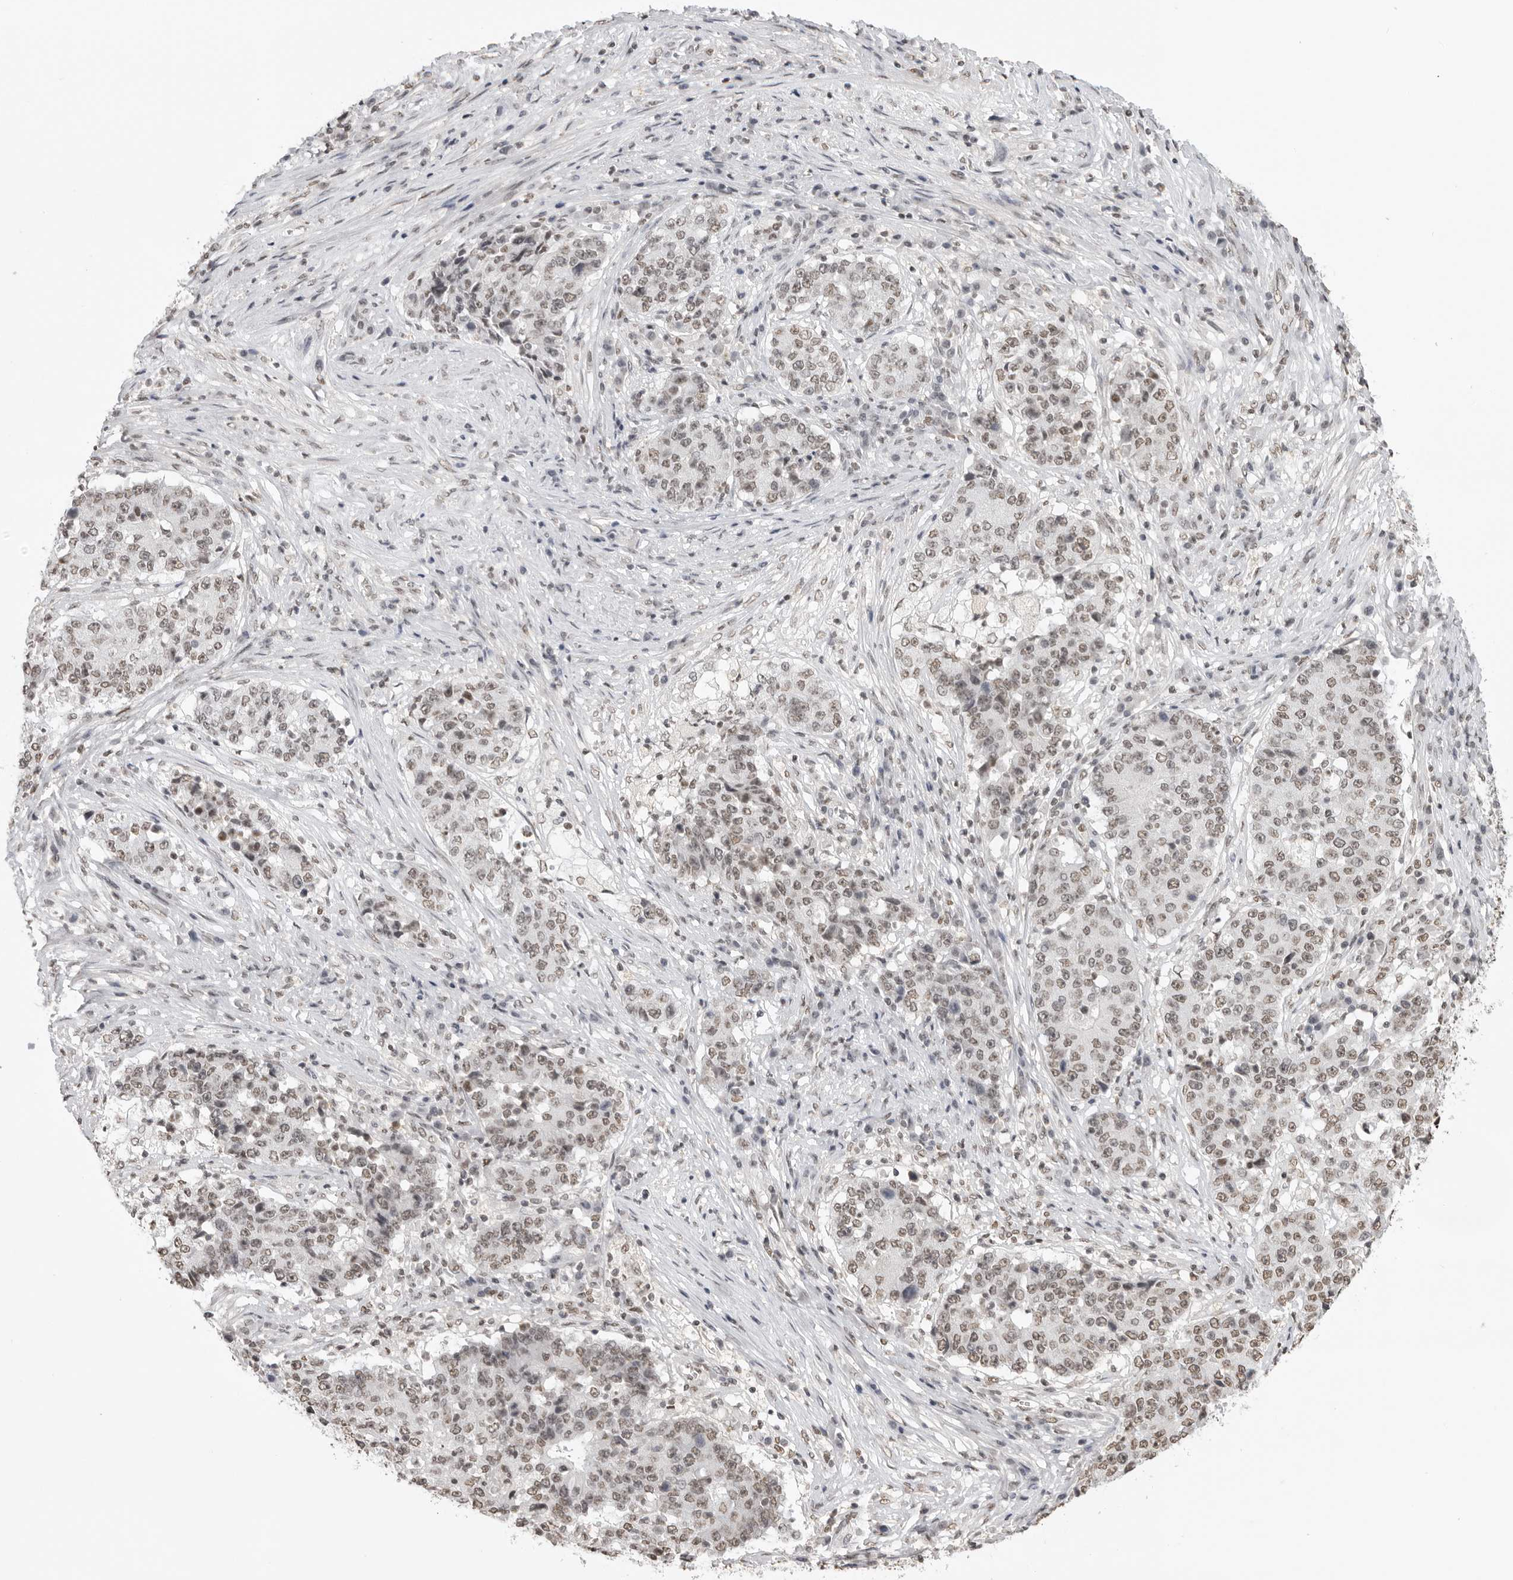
{"staining": {"intensity": "weak", "quantity": "25%-75%", "location": "nuclear"}, "tissue": "stomach cancer", "cell_type": "Tumor cells", "image_type": "cancer", "snomed": [{"axis": "morphology", "description": "Adenocarcinoma, NOS"}, {"axis": "topography", "description": "Stomach"}], "caption": "Immunohistochemical staining of human stomach cancer shows low levels of weak nuclear staining in about 25%-75% of tumor cells.", "gene": "RPA2", "patient": {"sex": "male", "age": 59}}